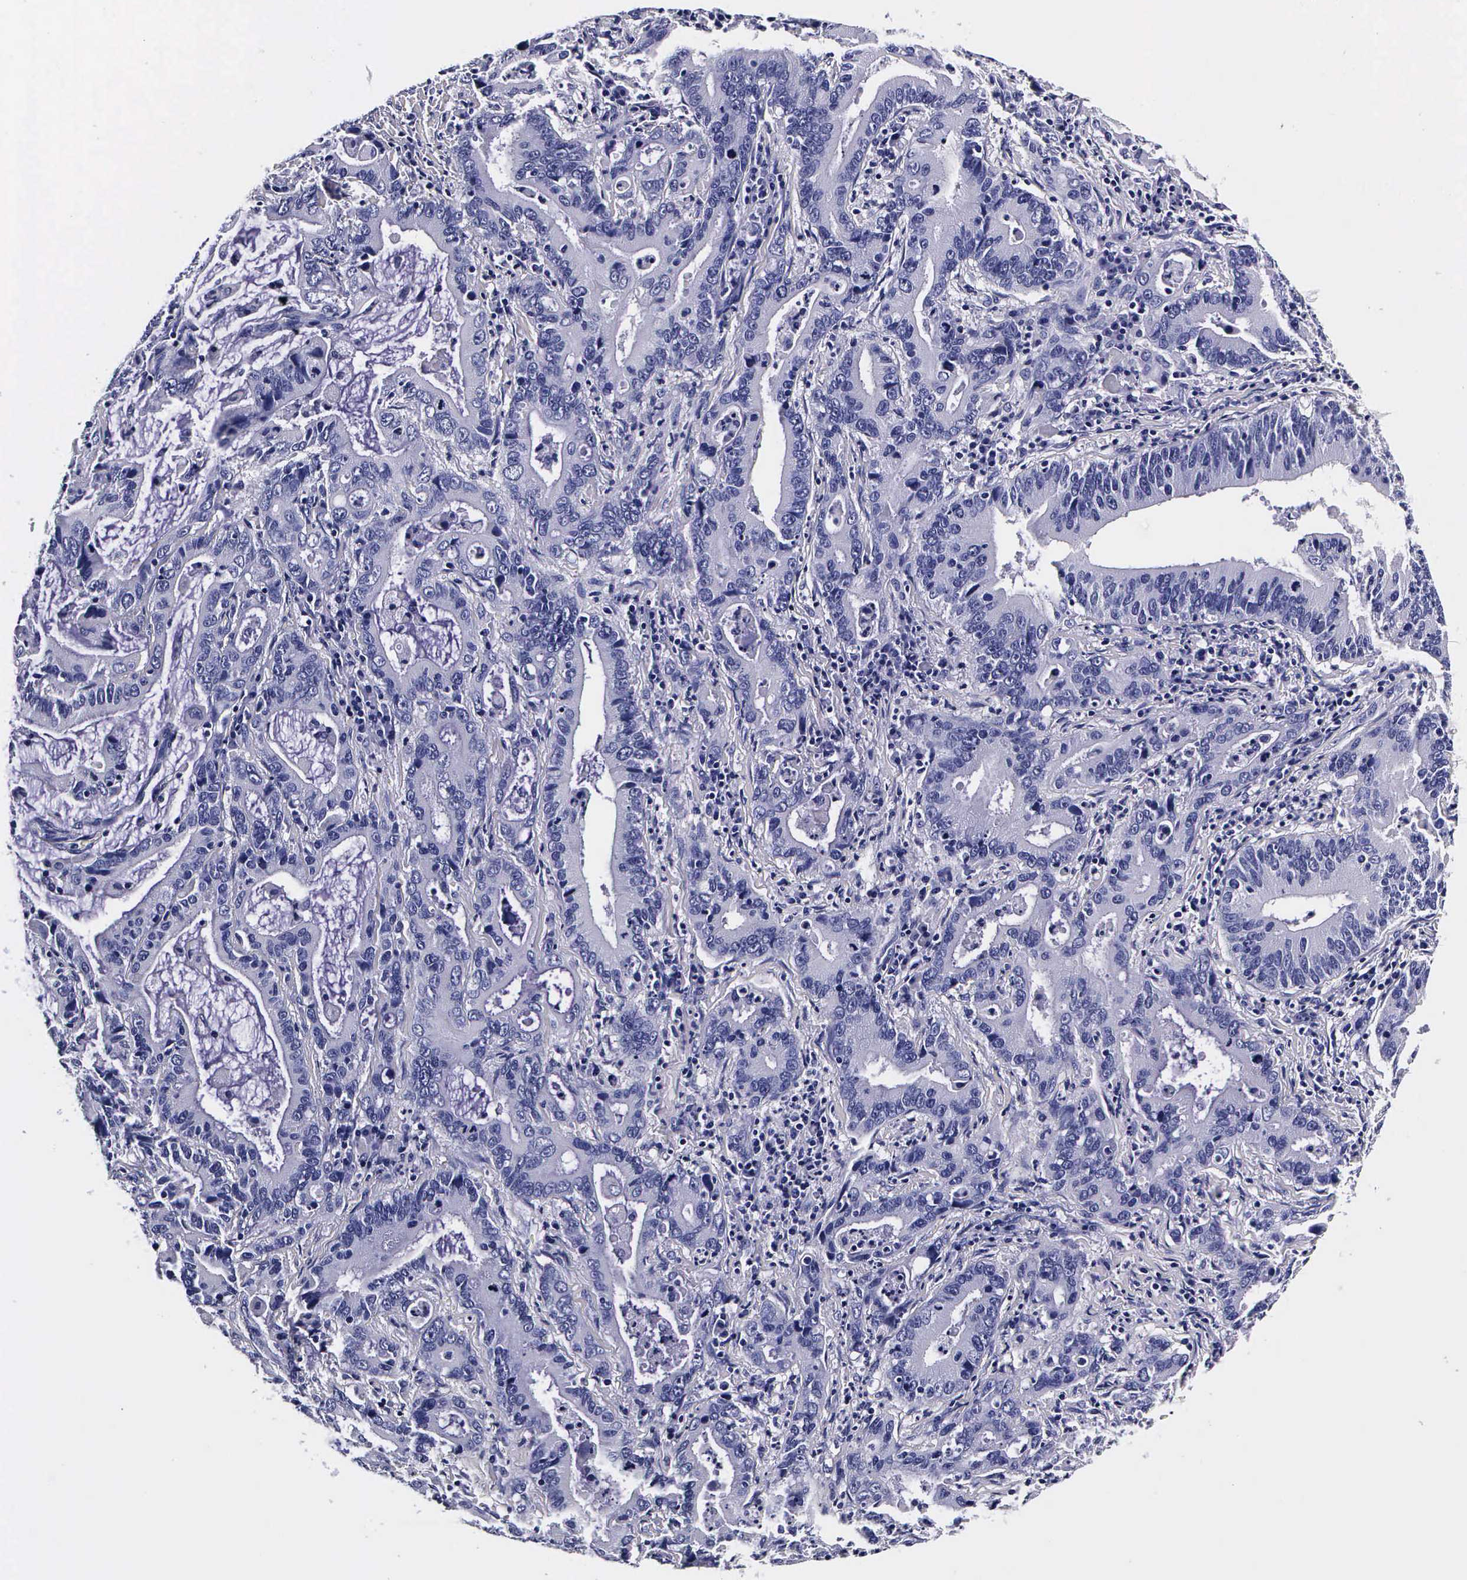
{"staining": {"intensity": "negative", "quantity": "none", "location": "none"}, "tissue": "stomach cancer", "cell_type": "Tumor cells", "image_type": "cancer", "snomed": [{"axis": "morphology", "description": "Adenocarcinoma, NOS"}, {"axis": "topography", "description": "Stomach, upper"}], "caption": "Immunohistochemistry (IHC) image of neoplastic tissue: stomach cancer (adenocarcinoma) stained with DAB (3,3'-diaminobenzidine) displays no significant protein expression in tumor cells. (Brightfield microscopy of DAB immunohistochemistry (IHC) at high magnification).", "gene": "IAPP", "patient": {"sex": "male", "age": 63}}